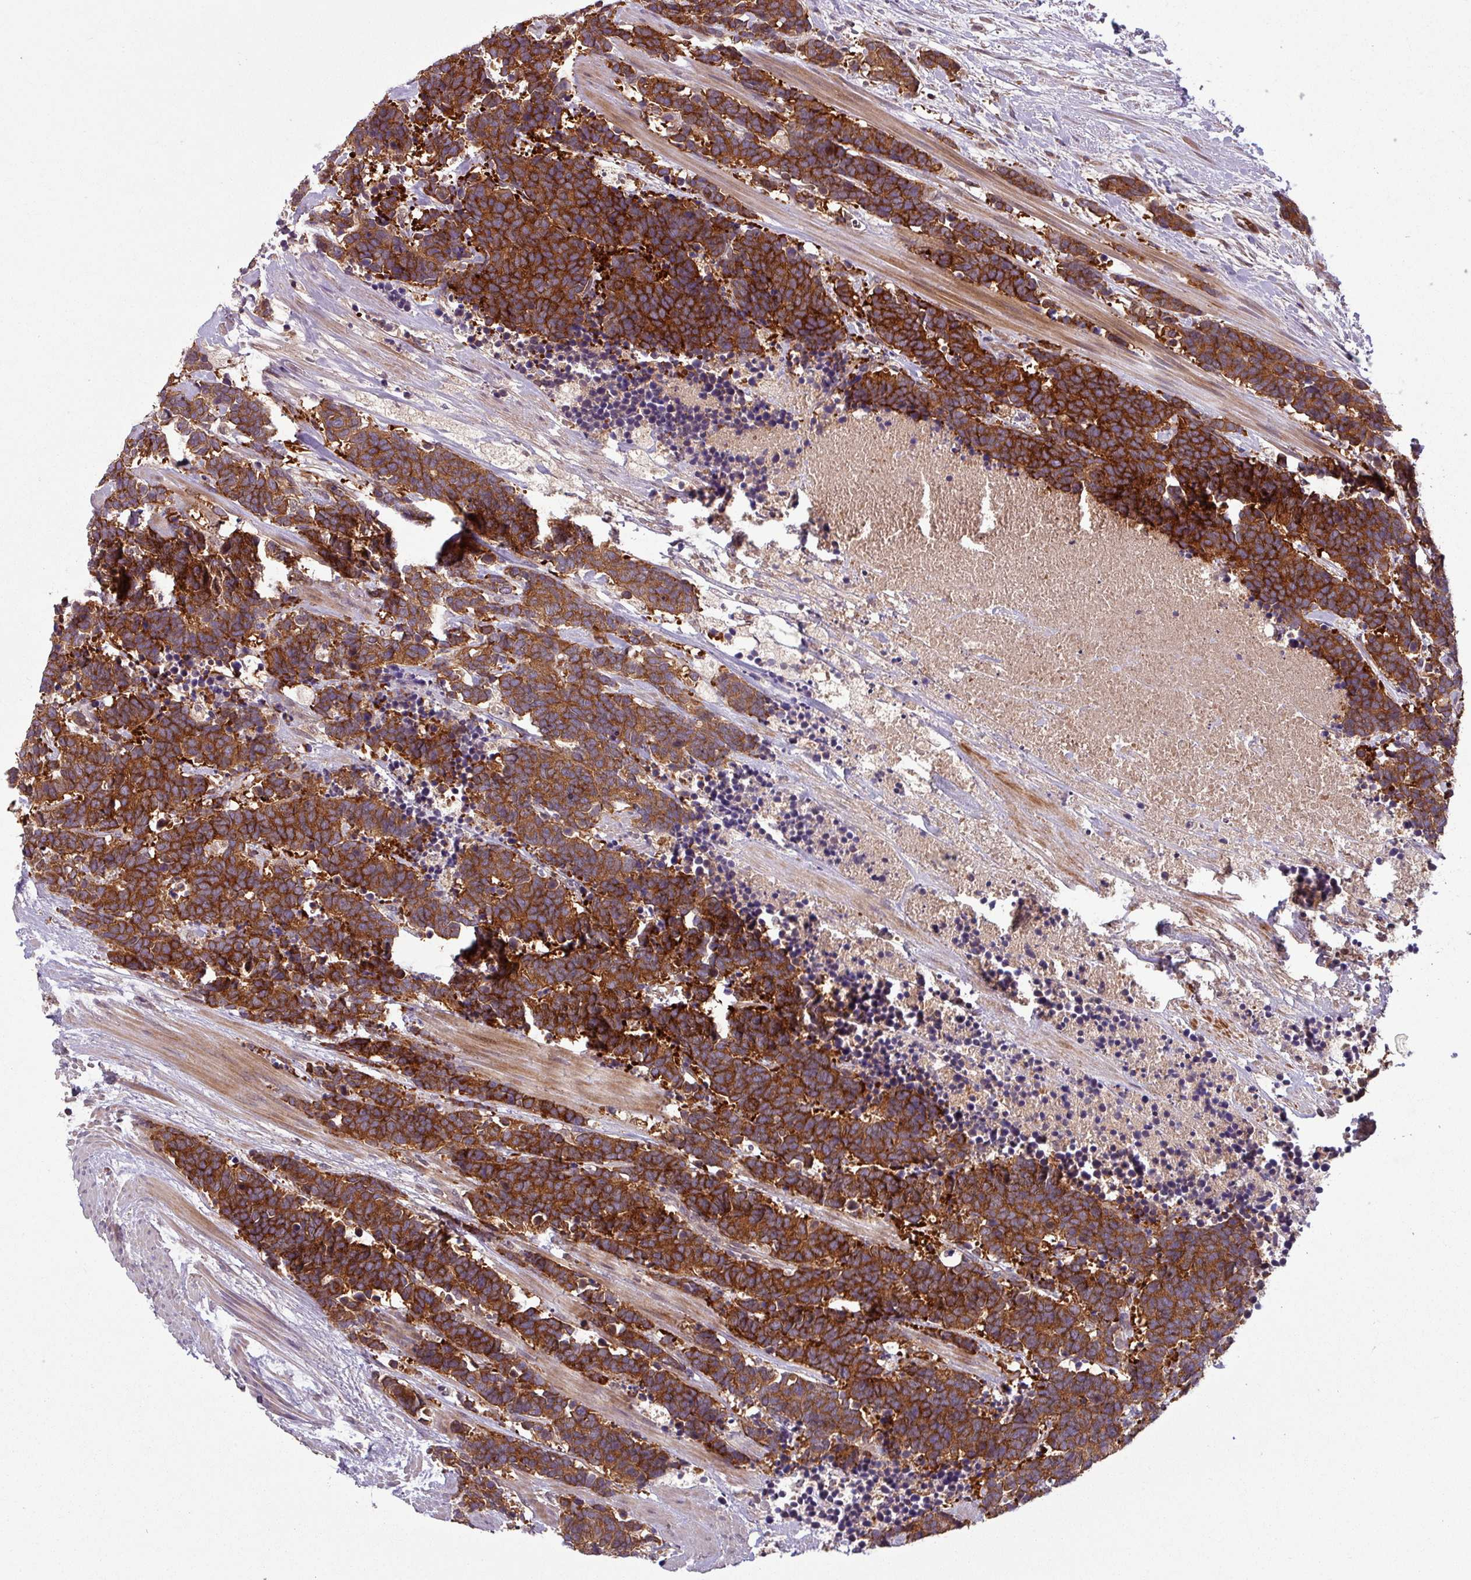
{"staining": {"intensity": "strong", "quantity": ">75%", "location": "cytoplasmic/membranous"}, "tissue": "carcinoid", "cell_type": "Tumor cells", "image_type": "cancer", "snomed": [{"axis": "morphology", "description": "Carcinoma, NOS"}, {"axis": "morphology", "description": "Carcinoid, malignant, NOS"}, {"axis": "topography", "description": "Prostate"}], "caption": "Human carcinoma stained for a protein (brown) reveals strong cytoplasmic/membranous positive expression in approximately >75% of tumor cells.", "gene": "PUS1", "patient": {"sex": "male", "age": 57}}